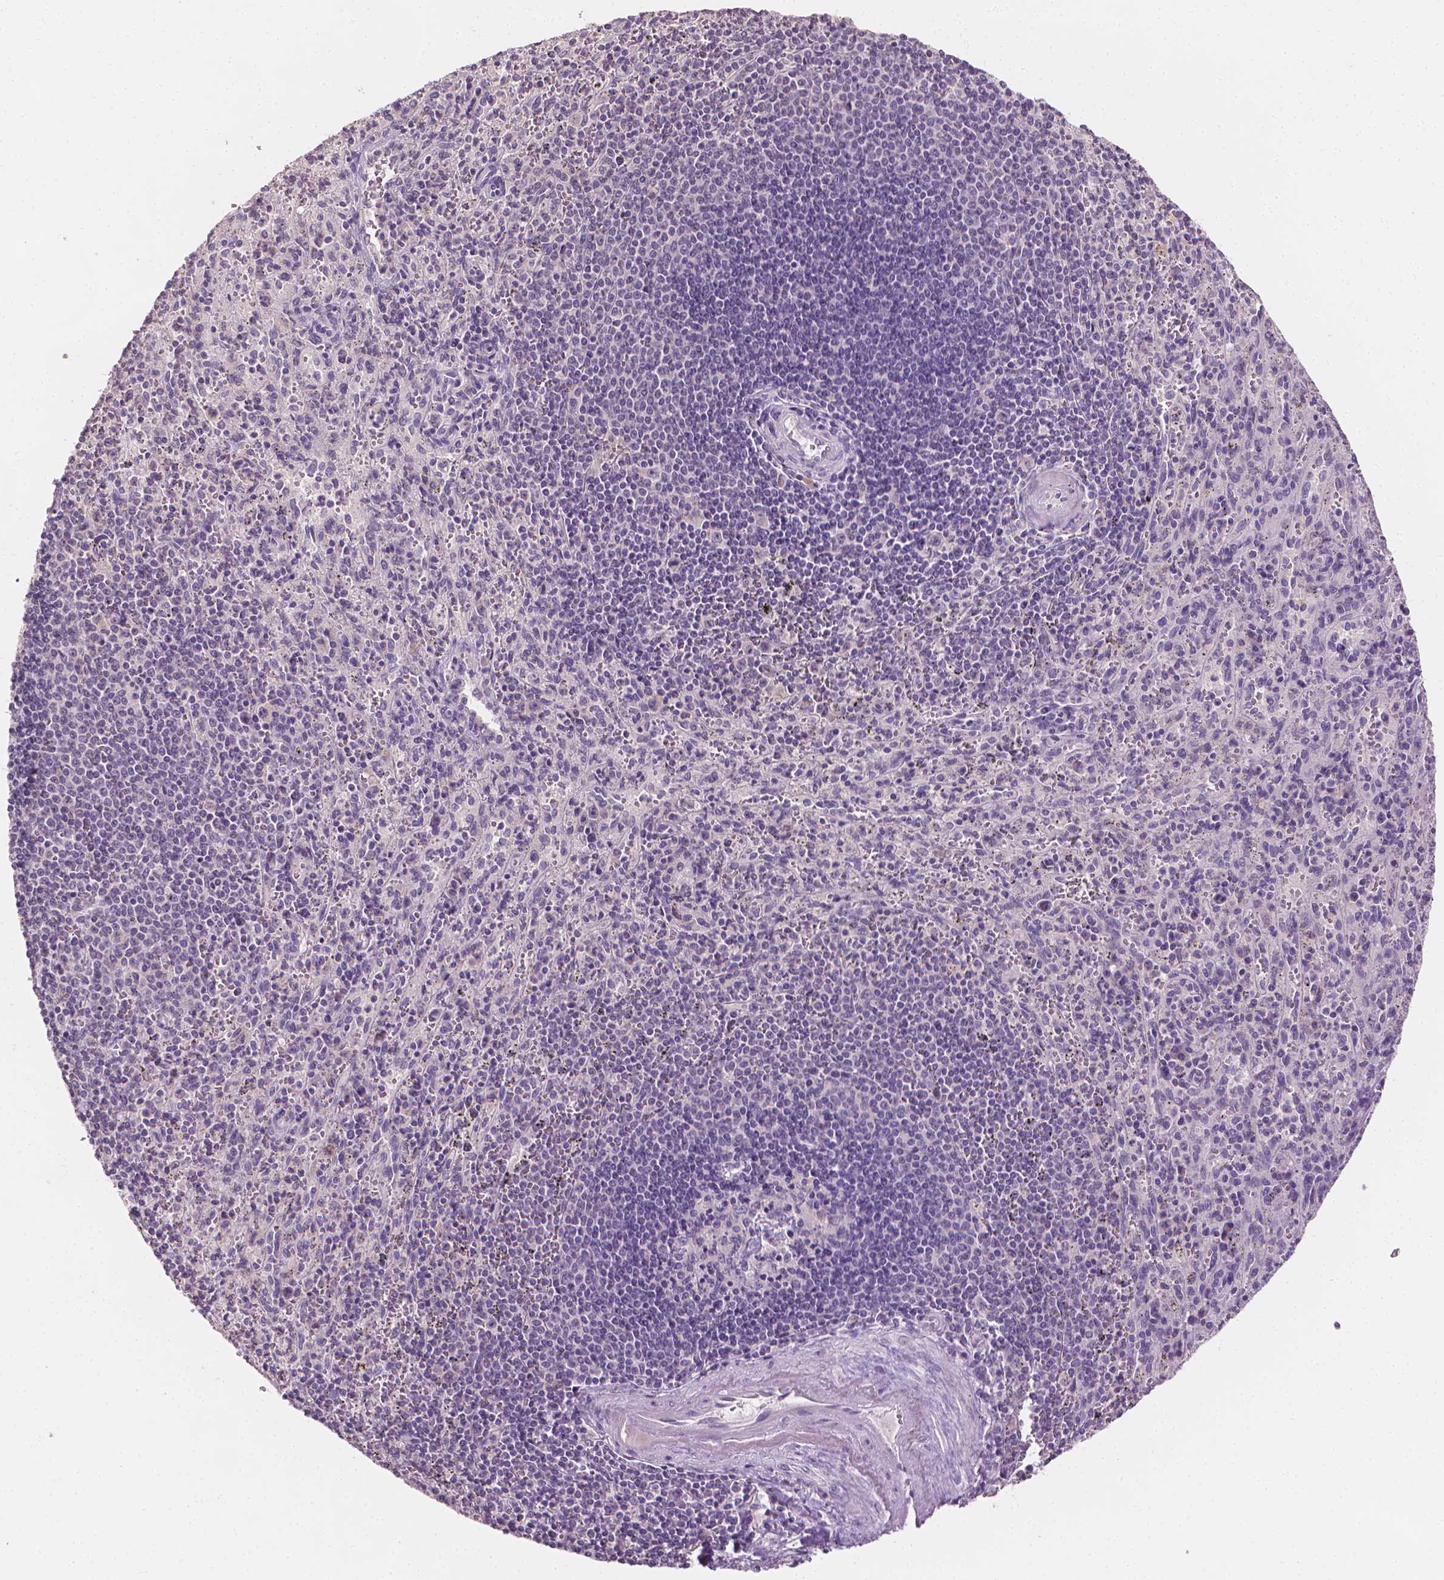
{"staining": {"intensity": "negative", "quantity": "none", "location": "none"}, "tissue": "spleen", "cell_type": "Cells in red pulp", "image_type": "normal", "snomed": [{"axis": "morphology", "description": "Normal tissue, NOS"}, {"axis": "topography", "description": "Spleen"}], "caption": "Micrograph shows no significant protein staining in cells in red pulp of unremarkable spleen.", "gene": "FASN", "patient": {"sex": "male", "age": 57}}